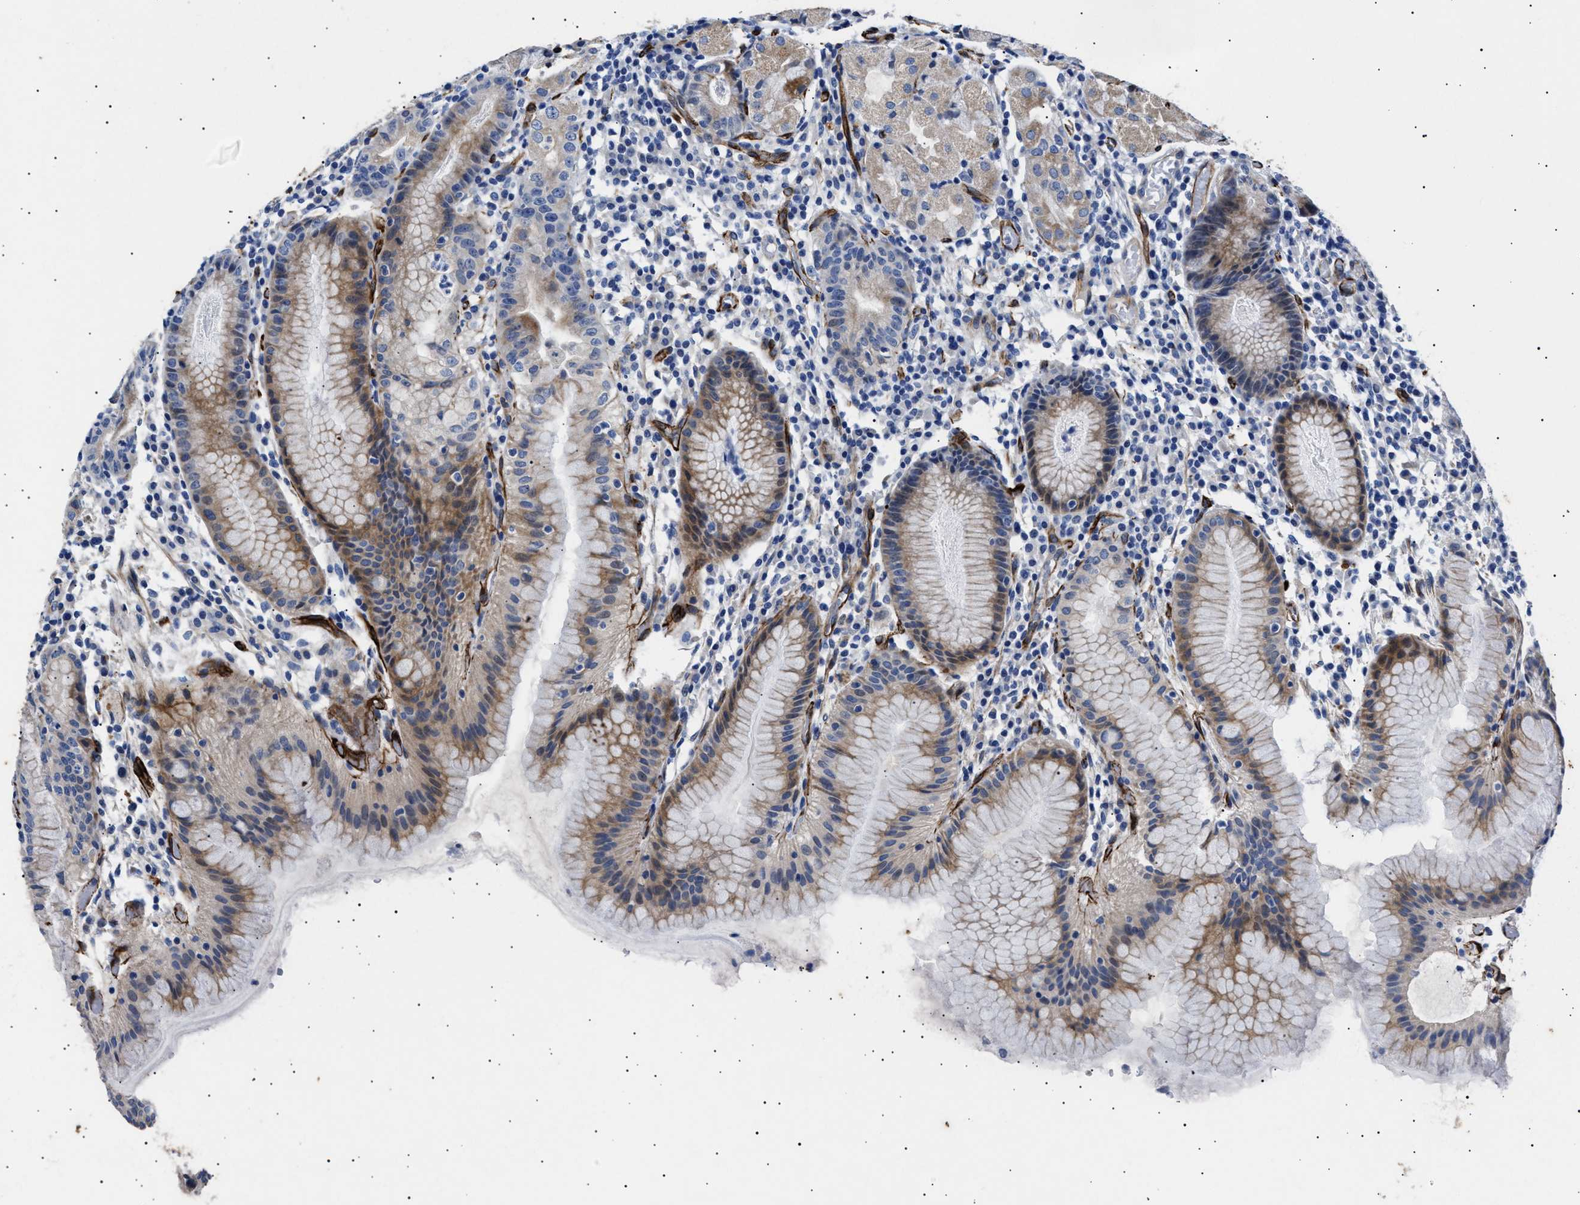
{"staining": {"intensity": "weak", "quantity": "25%-75%", "location": "cytoplasmic/membranous"}, "tissue": "stomach", "cell_type": "Glandular cells", "image_type": "normal", "snomed": [{"axis": "morphology", "description": "Normal tissue, NOS"}, {"axis": "topography", "description": "Stomach"}, {"axis": "topography", "description": "Stomach, lower"}], "caption": "IHC image of unremarkable stomach: human stomach stained using immunohistochemistry (IHC) reveals low levels of weak protein expression localized specifically in the cytoplasmic/membranous of glandular cells, appearing as a cytoplasmic/membranous brown color.", "gene": "OLFML2A", "patient": {"sex": "female", "age": 75}}